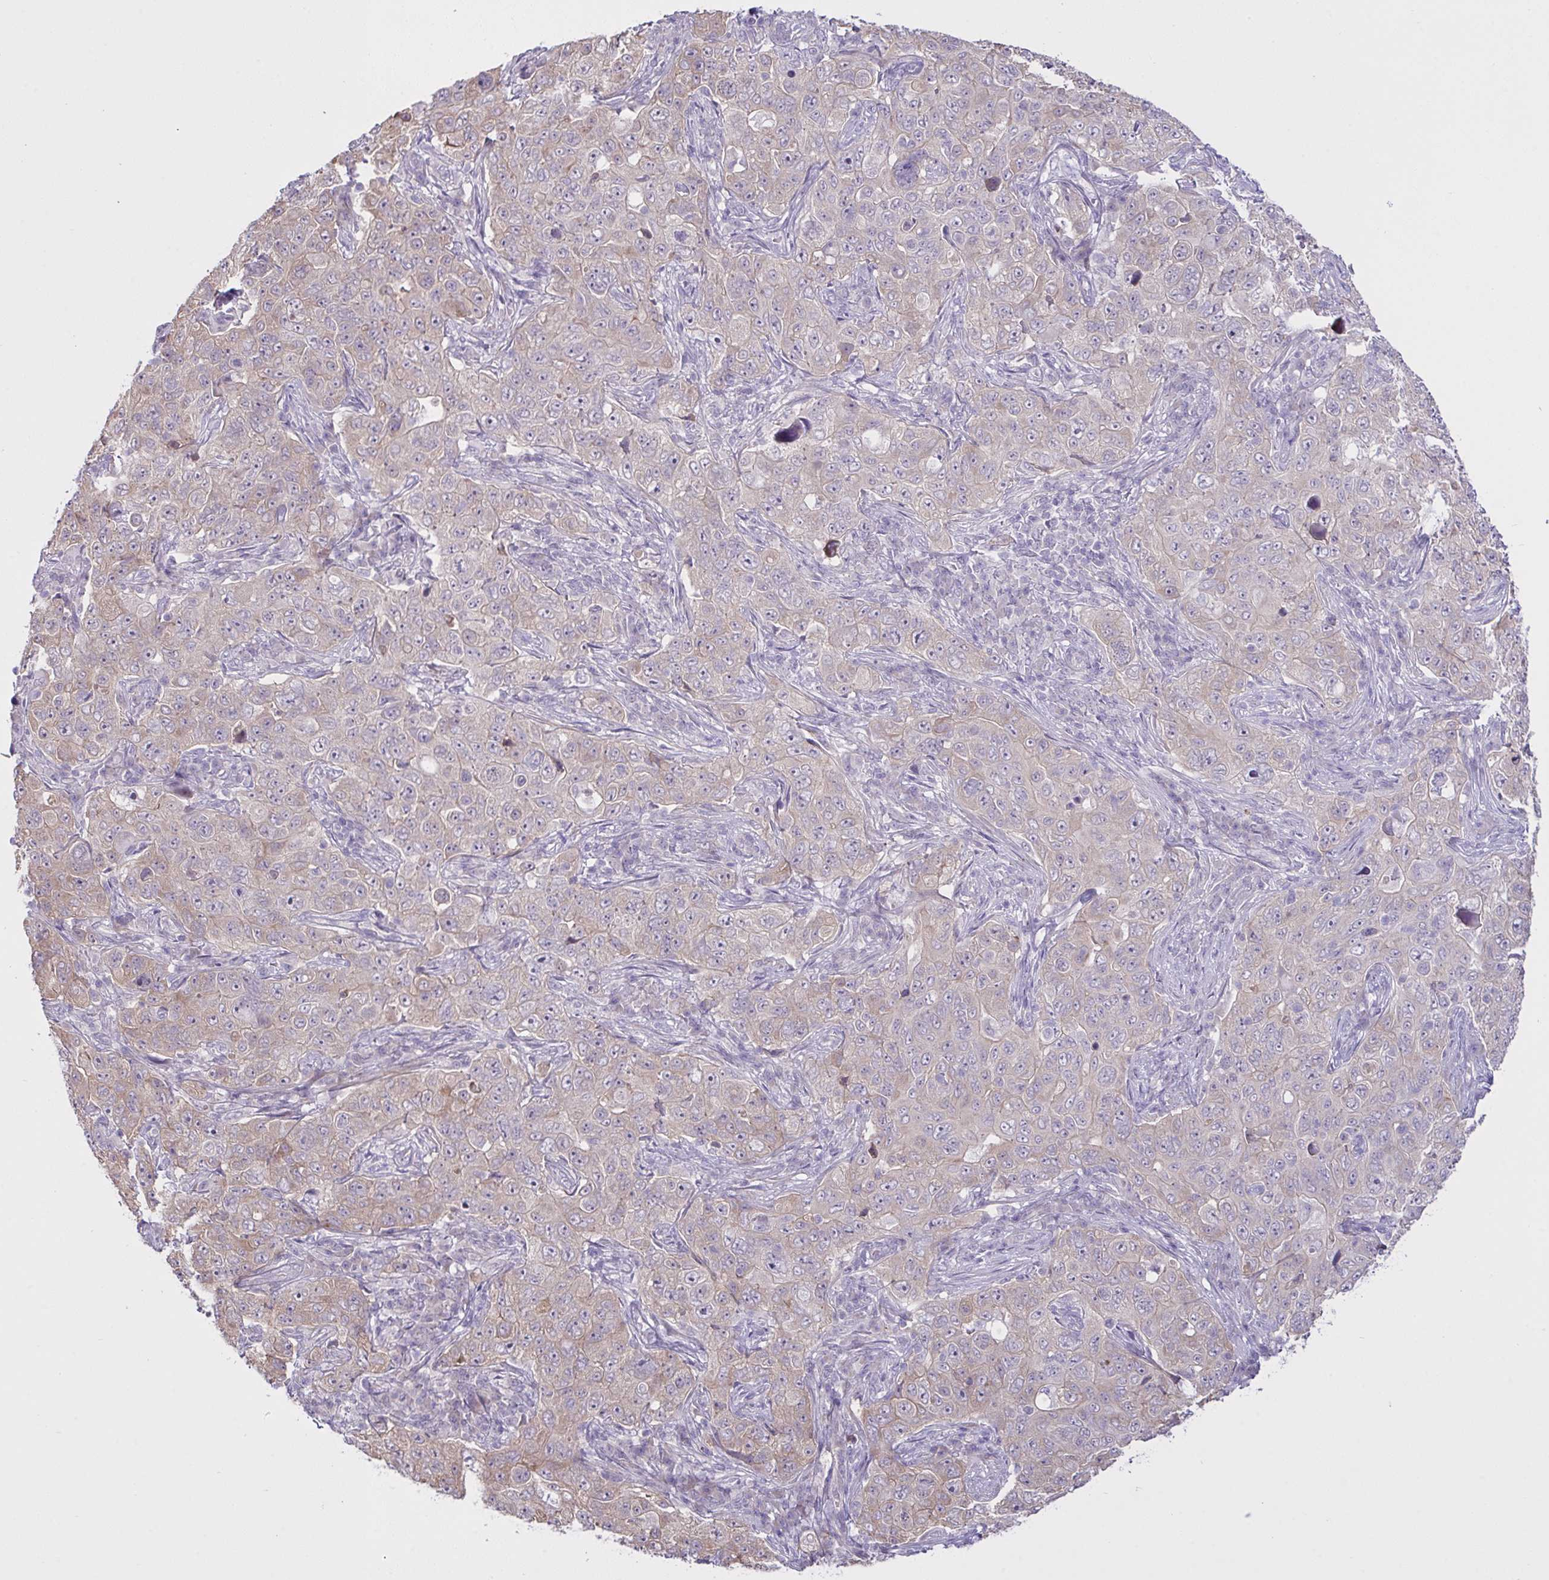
{"staining": {"intensity": "weak", "quantity": "<25%", "location": "cytoplasmic/membranous"}, "tissue": "pancreatic cancer", "cell_type": "Tumor cells", "image_type": "cancer", "snomed": [{"axis": "morphology", "description": "Adenocarcinoma, NOS"}, {"axis": "topography", "description": "Pancreas"}], "caption": "IHC photomicrograph of neoplastic tissue: human pancreatic cancer (adenocarcinoma) stained with DAB displays no significant protein positivity in tumor cells.", "gene": "SYNPO2L", "patient": {"sex": "male", "age": 68}}